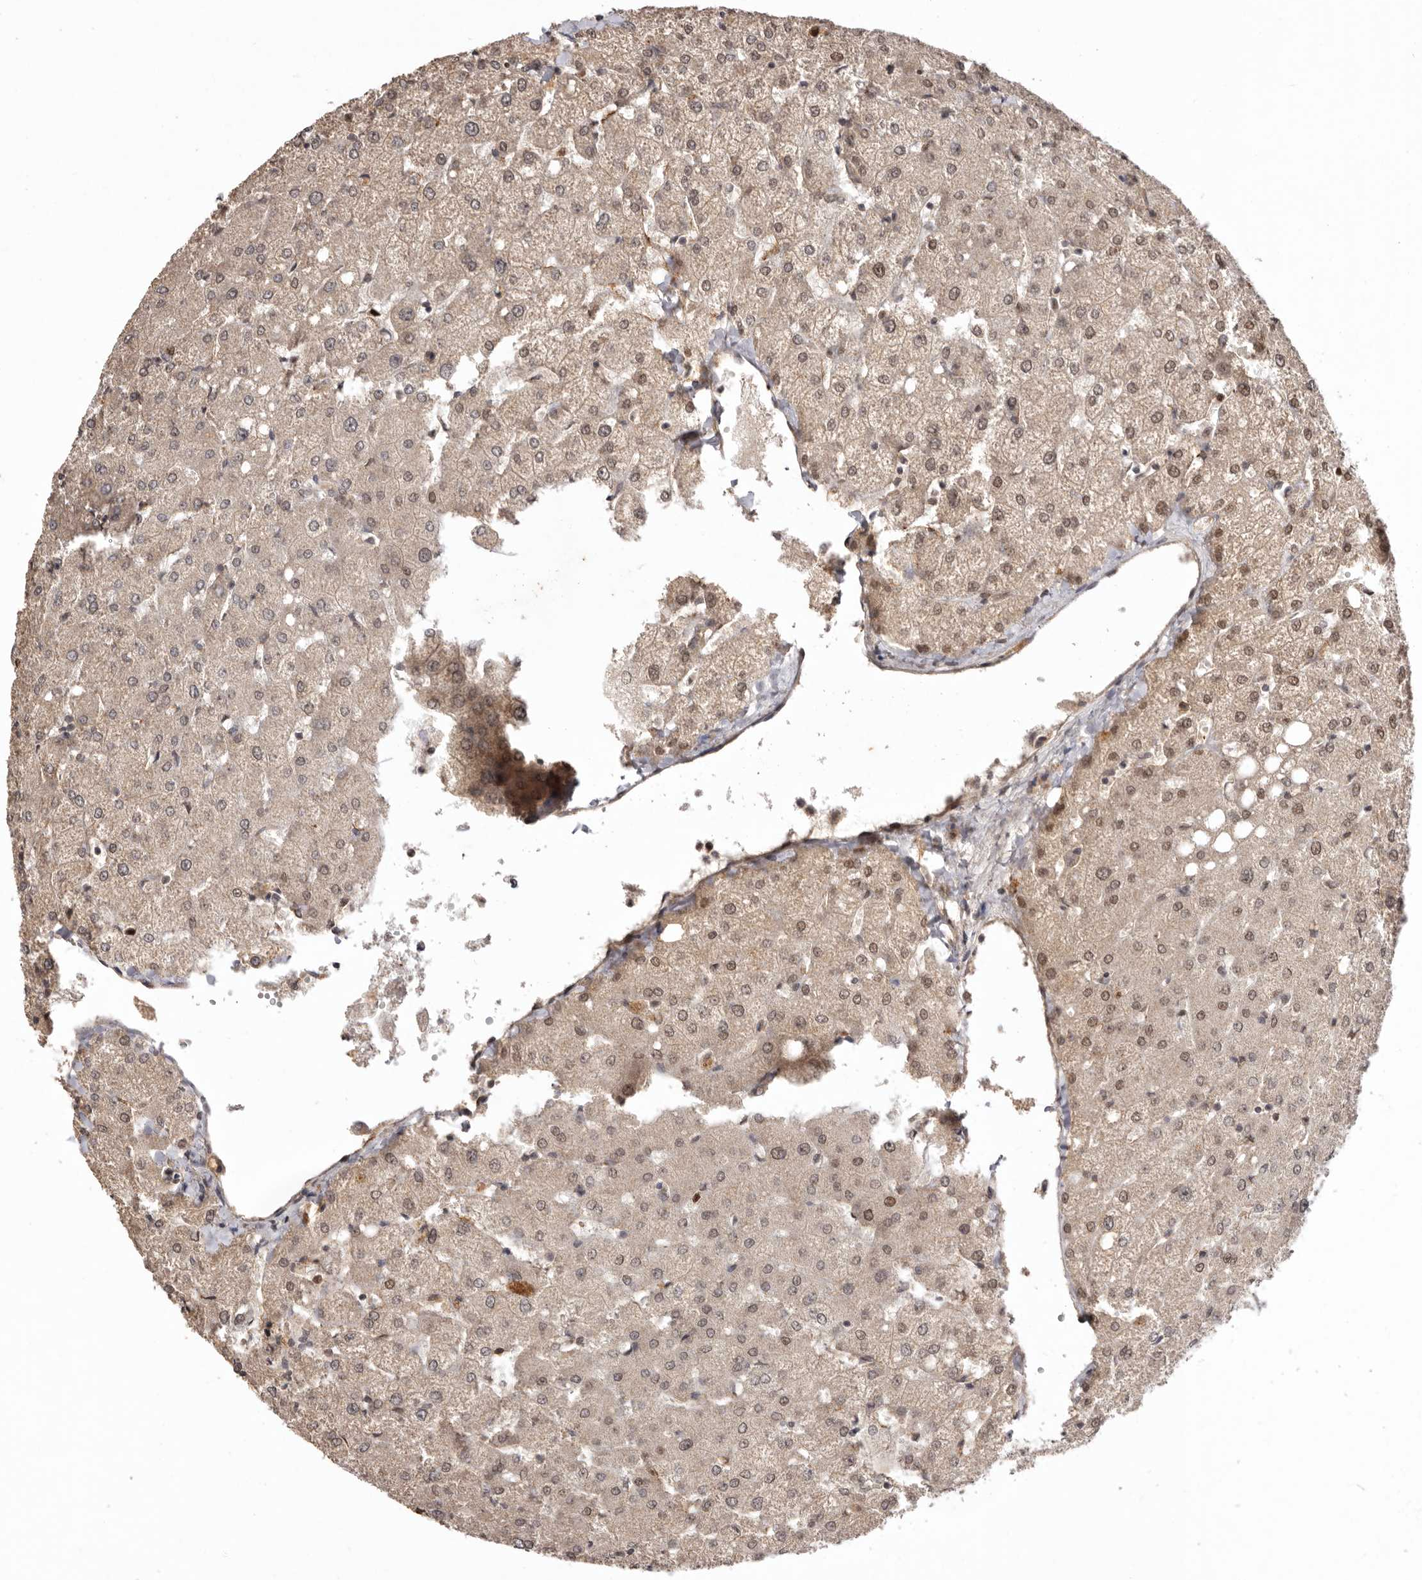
{"staining": {"intensity": "weak", "quantity": ">75%", "location": "cytoplasmic/membranous,nuclear"}, "tissue": "liver", "cell_type": "Cholangiocytes", "image_type": "normal", "snomed": [{"axis": "morphology", "description": "Normal tissue, NOS"}, {"axis": "topography", "description": "Liver"}], "caption": "IHC (DAB (3,3'-diaminobenzidine)) staining of benign liver demonstrates weak cytoplasmic/membranous,nuclear protein expression in about >75% of cholangiocytes. The staining was performed using DAB to visualize the protein expression in brown, while the nuclei were stained in blue with hematoxylin (Magnification: 20x).", "gene": "NOTCH1", "patient": {"sex": "female", "age": 54}}